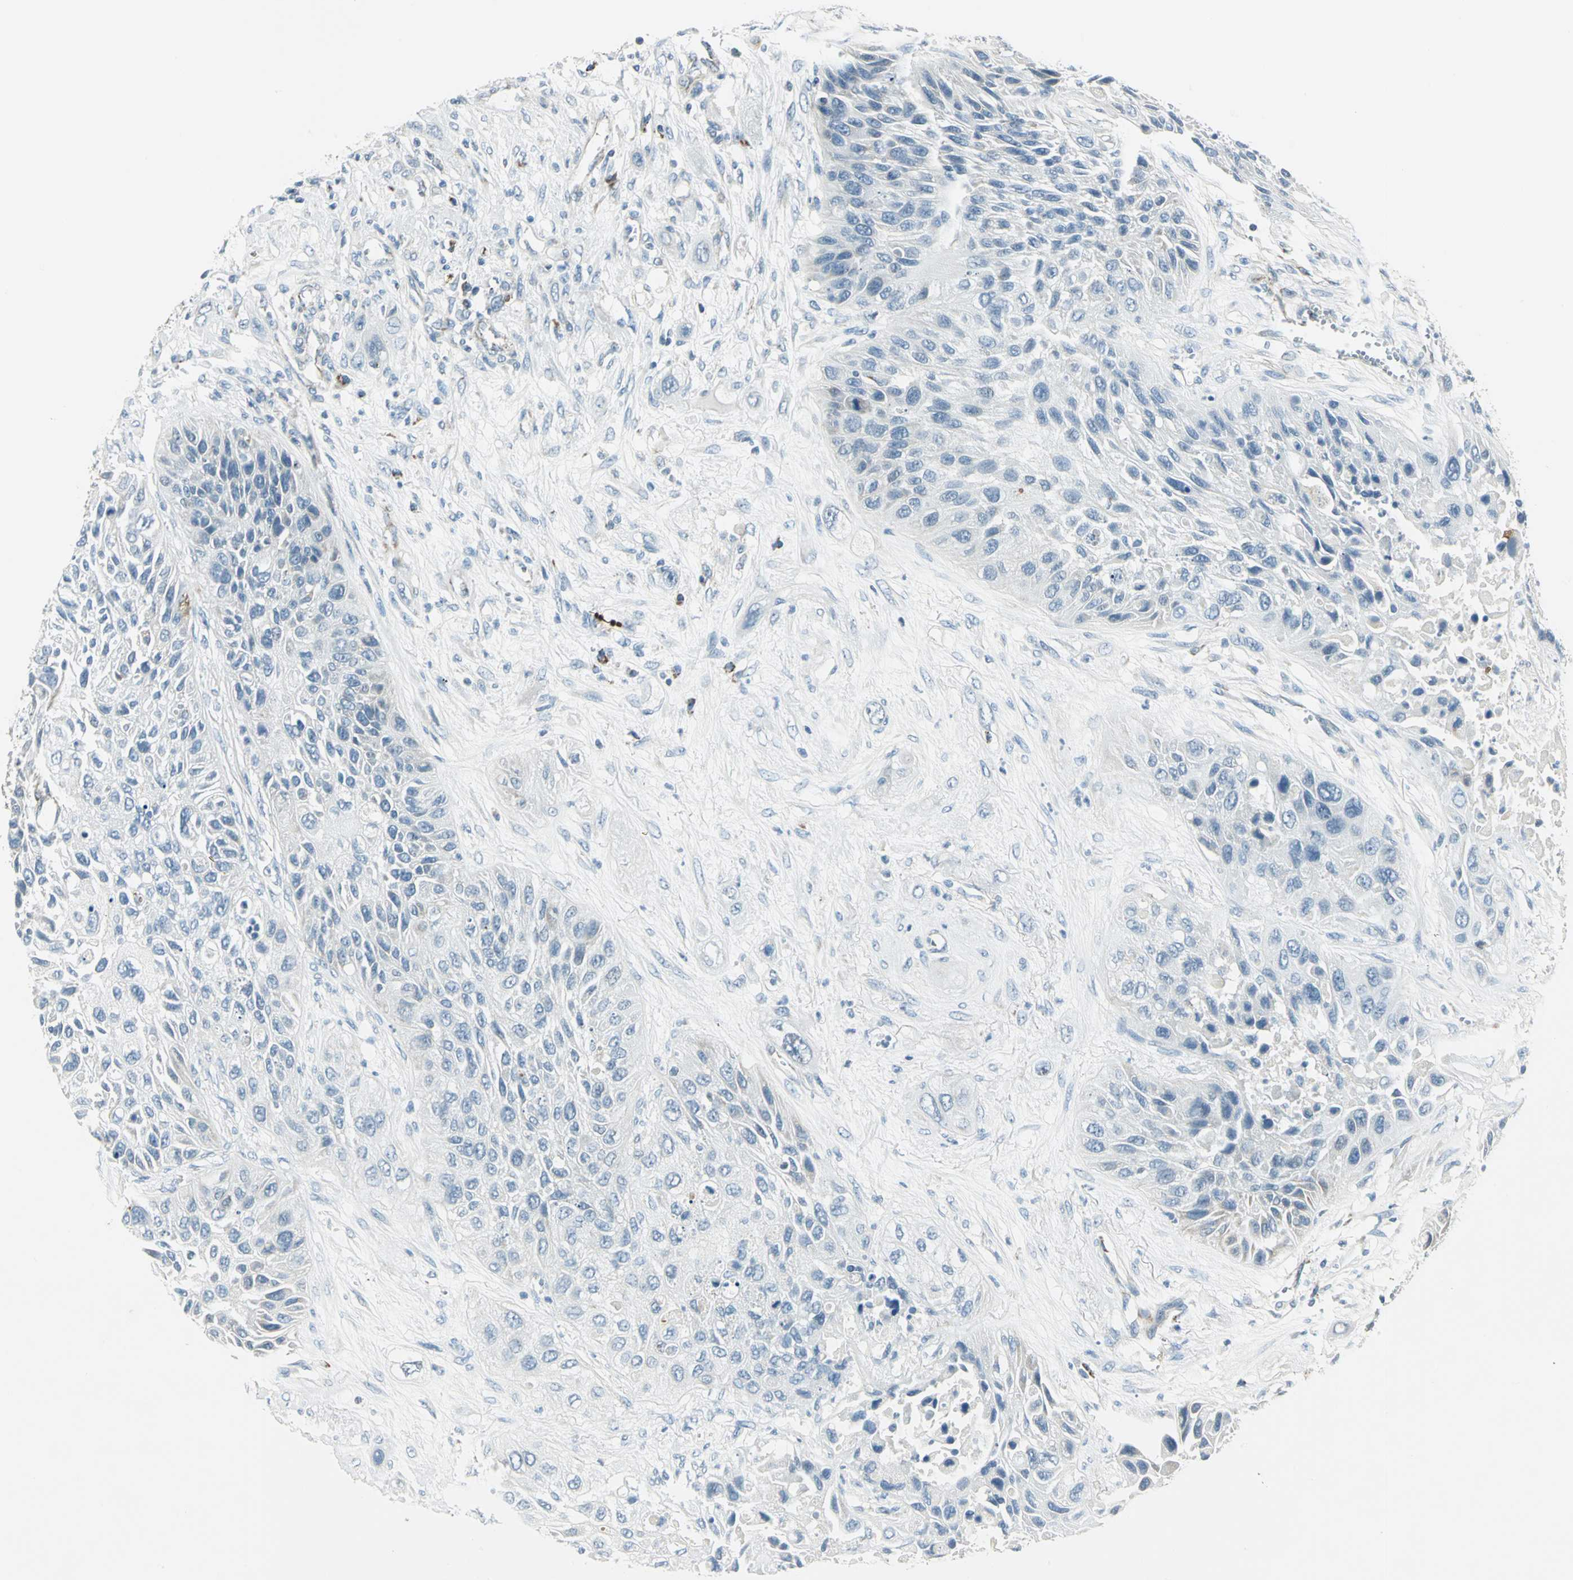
{"staining": {"intensity": "negative", "quantity": "none", "location": "none"}, "tissue": "lung cancer", "cell_type": "Tumor cells", "image_type": "cancer", "snomed": [{"axis": "morphology", "description": "Squamous cell carcinoma, NOS"}, {"axis": "topography", "description": "Lung"}], "caption": "There is no significant positivity in tumor cells of lung cancer (squamous cell carcinoma). Nuclei are stained in blue.", "gene": "ACADM", "patient": {"sex": "female", "age": 76}}